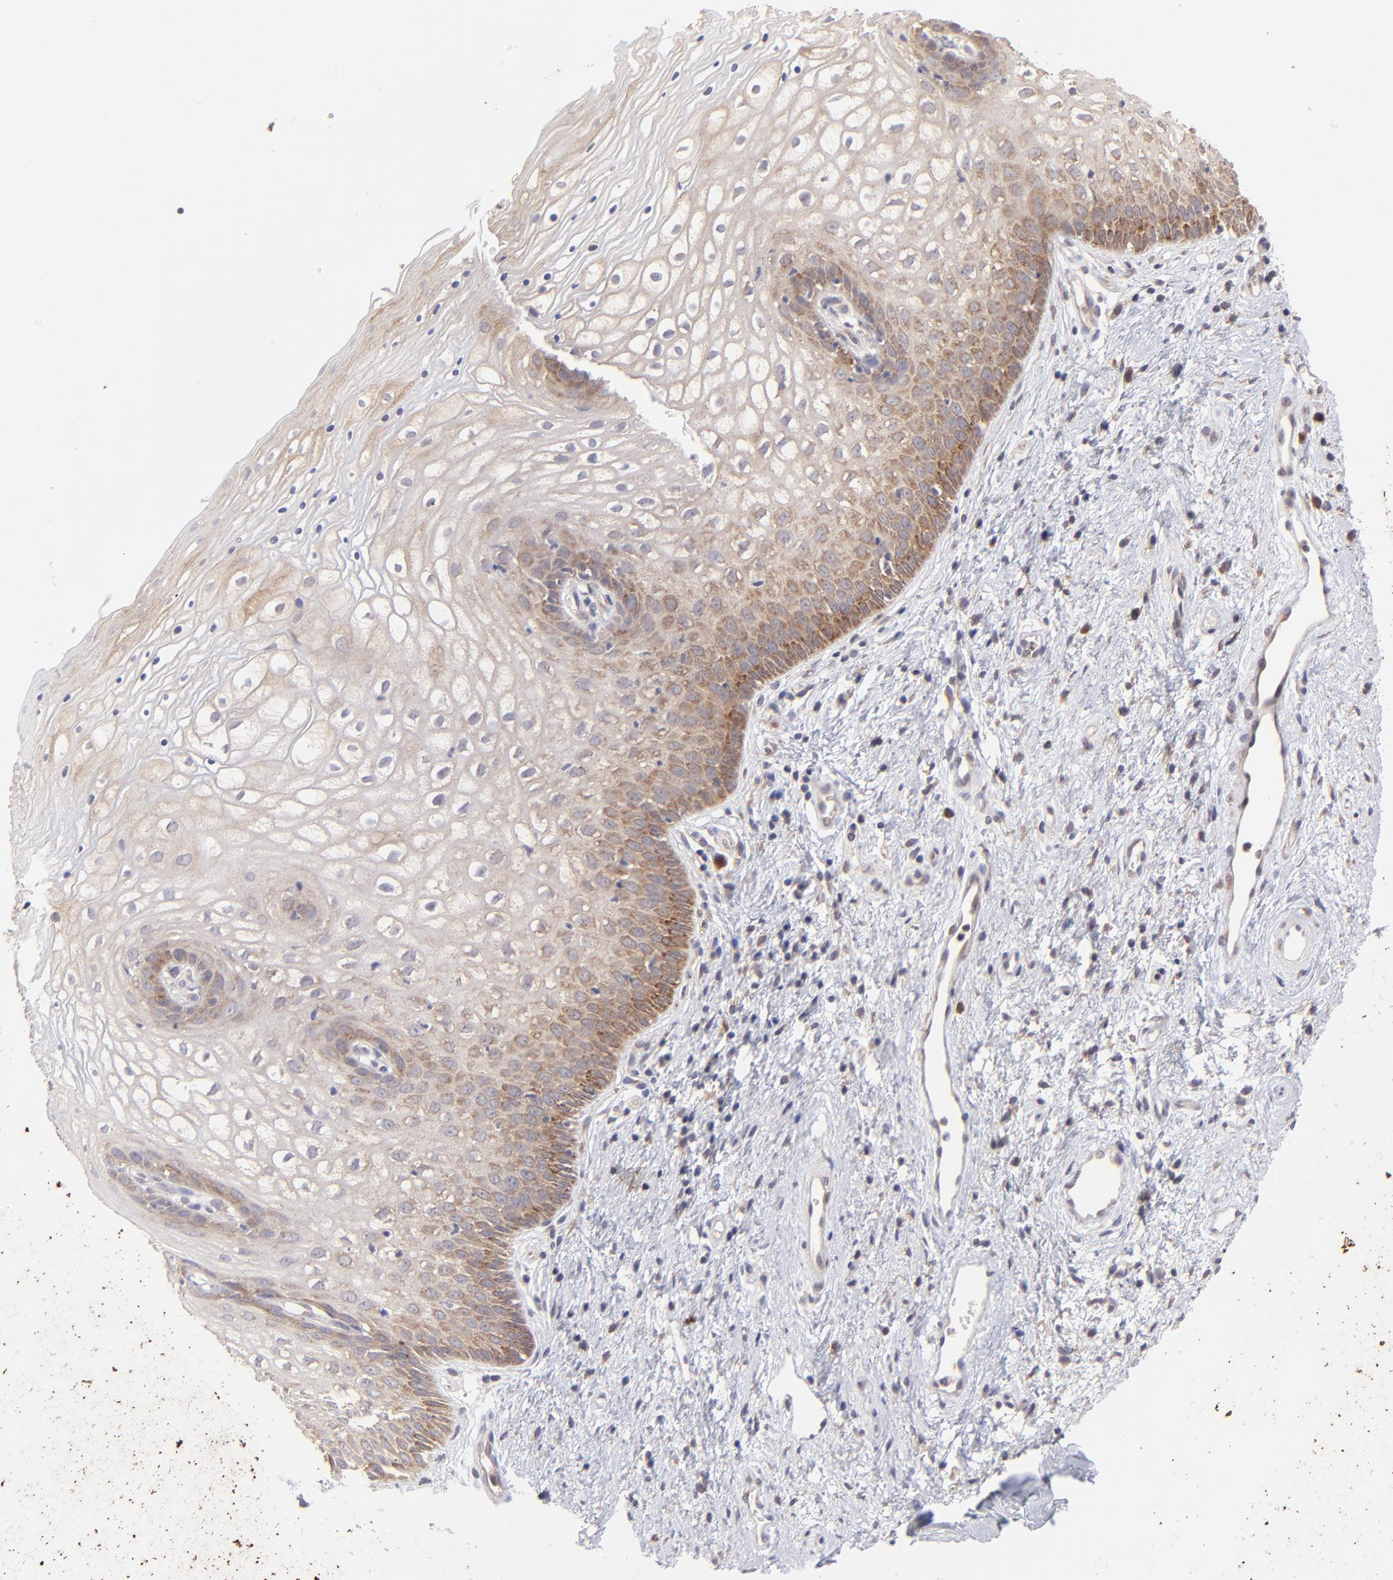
{"staining": {"intensity": "strong", "quantity": ">75%", "location": "cytoplasmic/membranous"}, "tissue": "vagina", "cell_type": "Squamous epithelial cells", "image_type": "normal", "snomed": [{"axis": "morphology", "description": "Normal tissue, NOS"}, {"axis": "topography", "description": "Vagina"}], "caption": "Immunohistochemistry image of benign human vagina stained for a protein (brown), which displays high levels of strong cytoplasmic/membranous staining in about >75% of squamous epithelial cells.", "gene": "TNRC6B", "patient": {"sex": "female", "age": 34}}